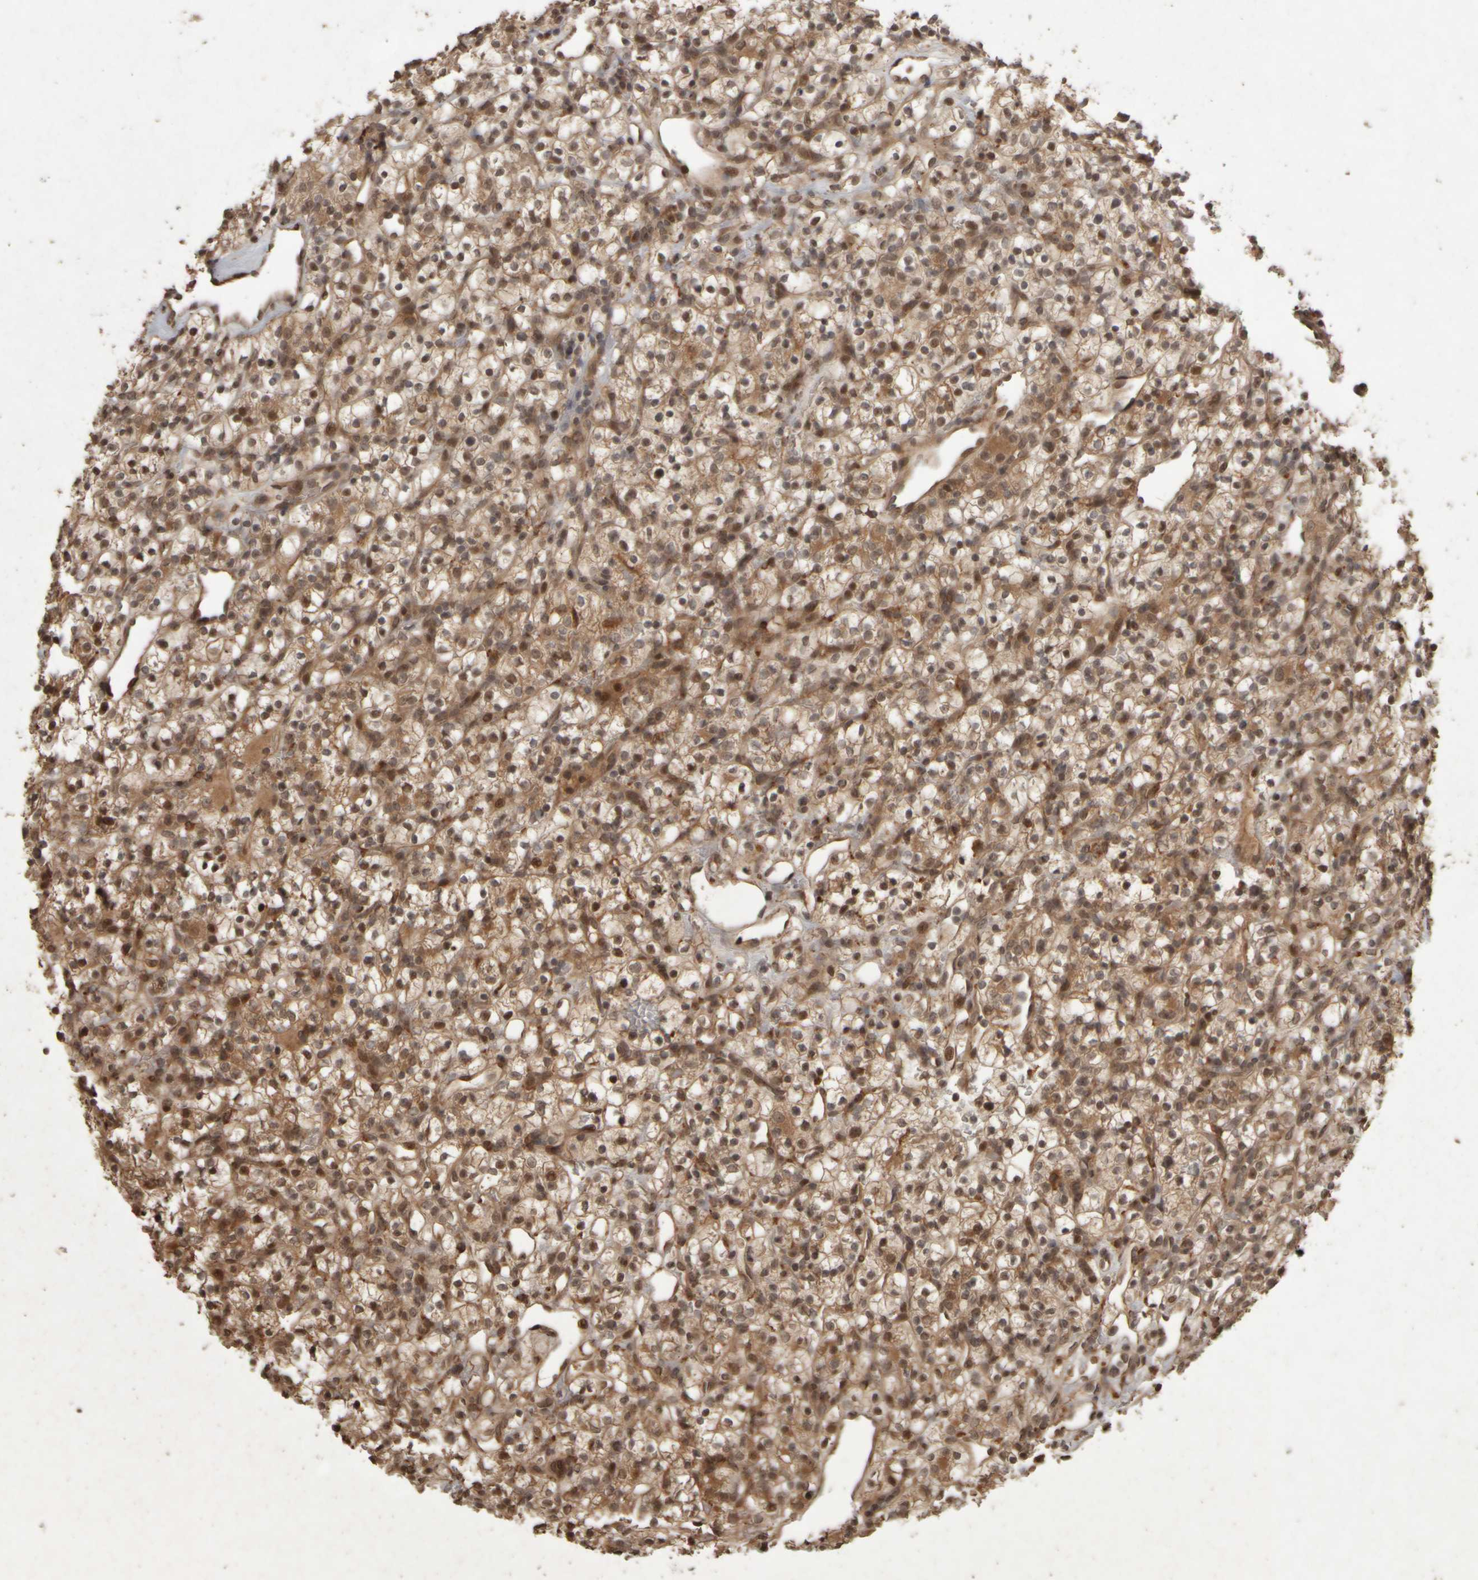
{"staining": {"intensity": "moderate", "quantity": ">75%", "location": "cytoplasmic/membranous,nuclear"}, "tissue": "renal cancer", "cell_type": "Tumor cells", "image_type": "cancer", "snomed": [{"axis": "morphology", "description": "Adenocarcinoma, NOS"}, {"axis": "topography", "description": "Kidney"}], "caption": "The histopathology image exhibits immunohistochemical staining of renal cancer. There is moderate cytoplasmic/membranous and nuclear positivity is identified in approximately >75% of tumor cells.", "gene": "ACO1", "patient": {"sex": "female", "age": 57}}